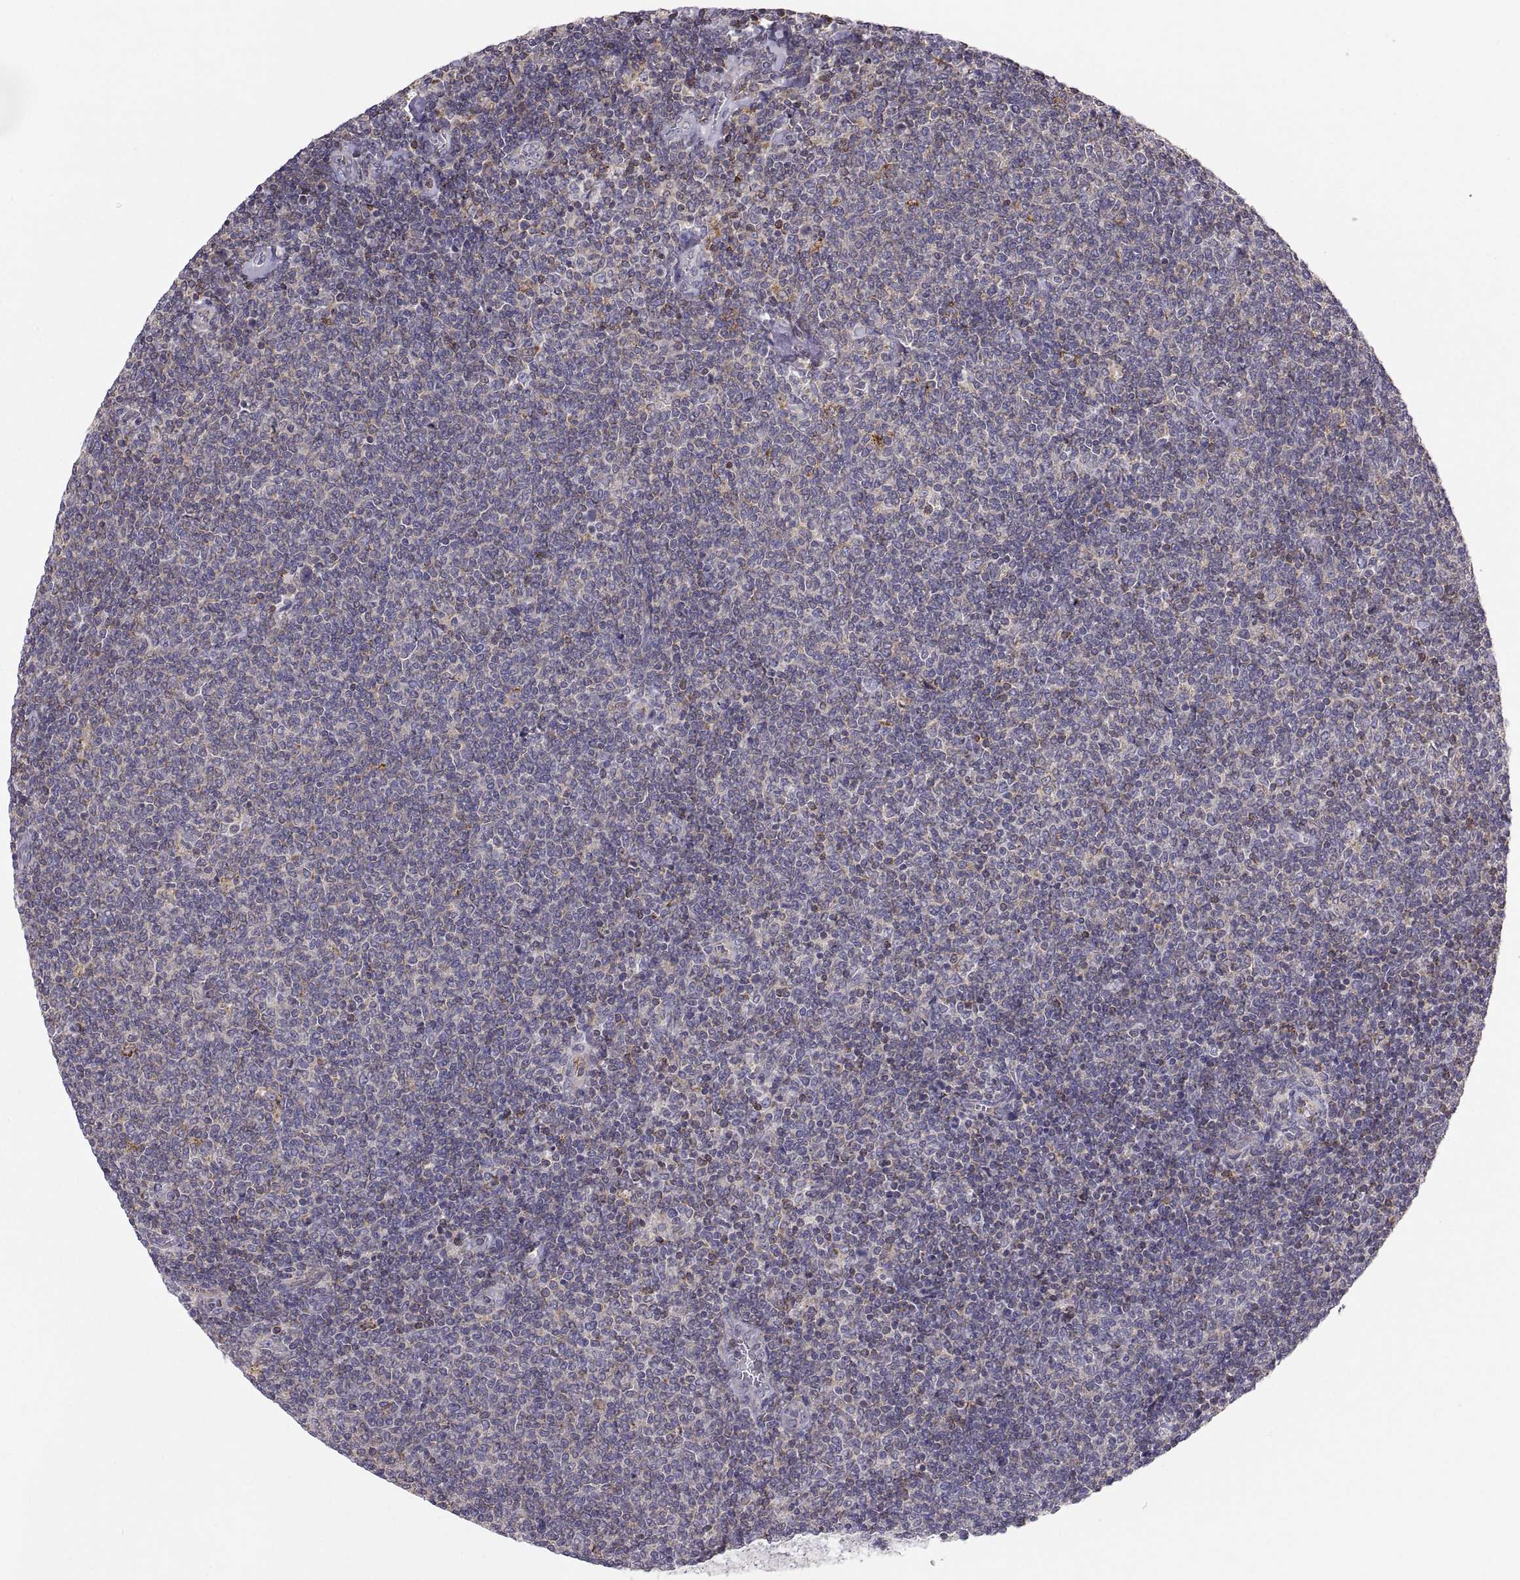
{"staining": {"intensity": "weak", "quantity": "<25%", "location": "cytoplasmic/membranous"}, "tissue": "lymphoma", "cell_type": "Tumor cells", "image_type": "cancer", "snomed": [{"axis": "morphology", "description": "Malignant lymphoma, non-Hodgkin's type, Low grade"}, {"axis": "topography", "description": "Lymph node"}], "caption": "A photomicrograph of lymphoma stained for a protein demonstrates no brown staining in tumor cells. Nuclei are stained in blue.", "gene": "ERO1A", "patient": {"sex": "male", "age": 52}}